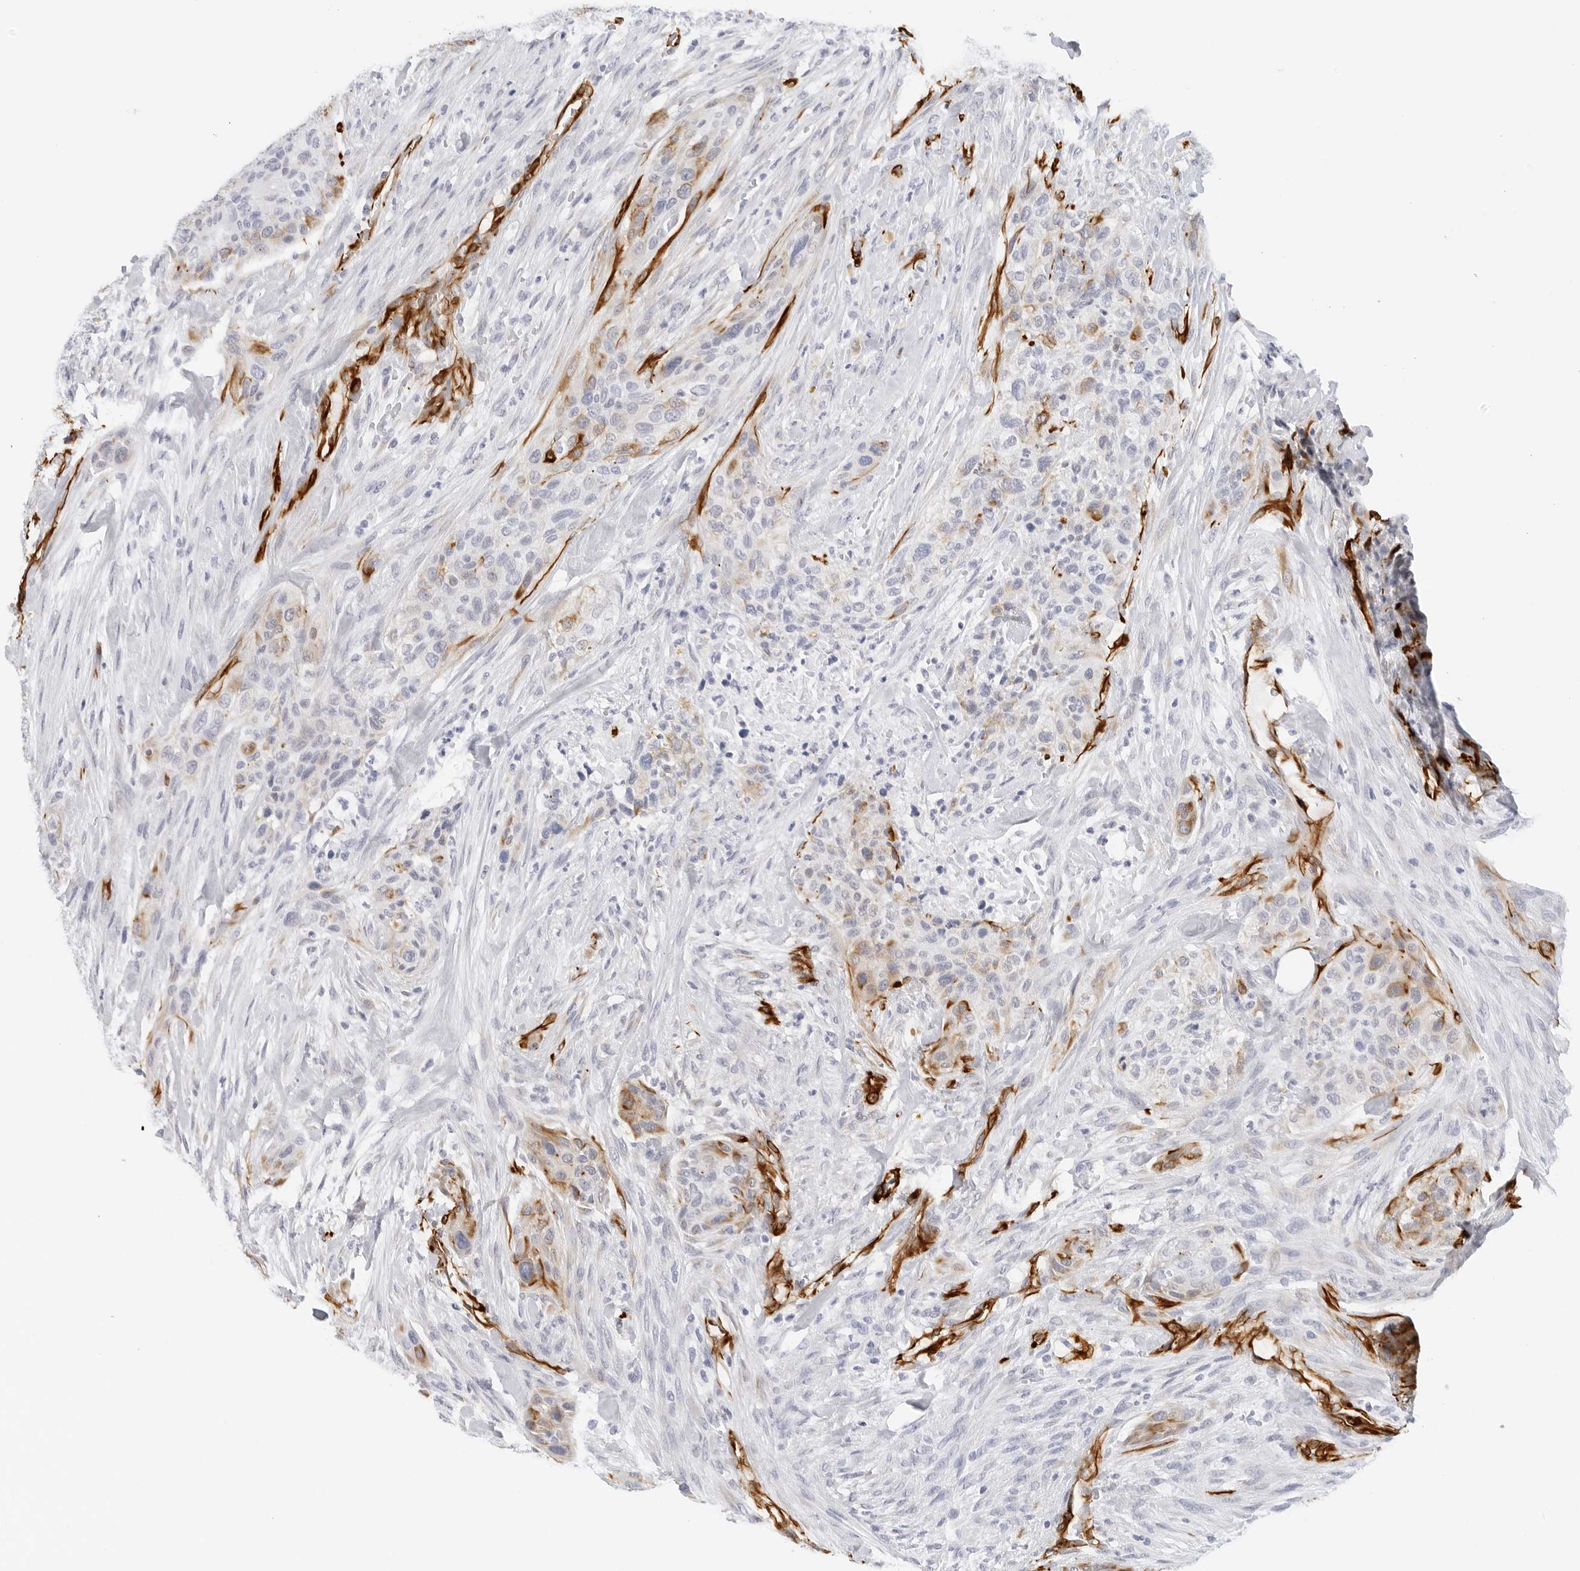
{"staining": {"intensity": "moderate", "quantity": "<25%", "location": "cytoplasmic/membranous"}, "tissue": "urothelial cancer", "cell_type": "Tumor cells", "image_type": "cancer", "snomed": [{"axis": "morphology", "description": "Urothelial carcinoma, High grade"}, {"axis": "topography", "description": "Urinary bladder"}], "caption": "Human urothelial cancer stained with a brown dye displays moderate cytoplasmic/membranous positive positivity in about <25% of tumor cells.", "gene": "NES", "patient": {"sex": "male", "age": 35}}